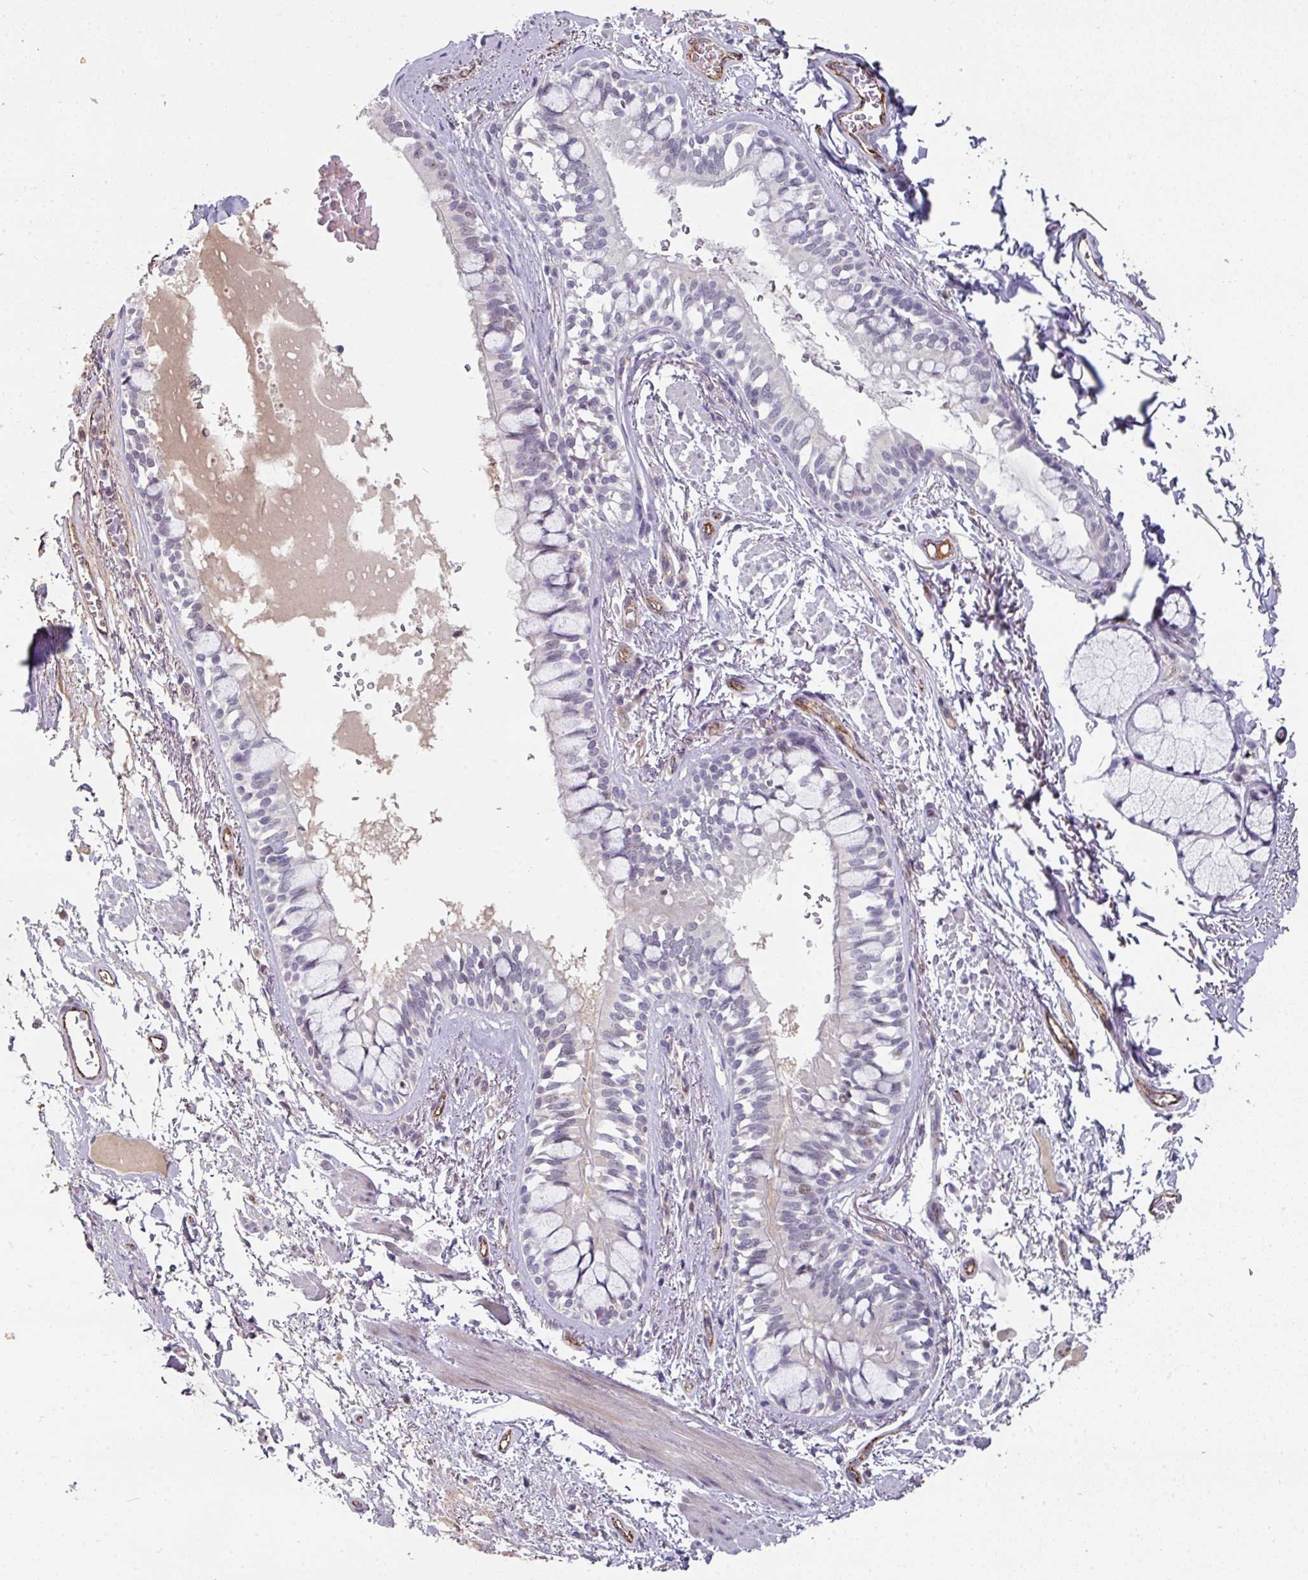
{"staining": {"intensity": "weak", "quantity": "<25%", "location": "nuclear"}, "tissue": "bronchus", "cell_type": "Respiratory epithelial cells", "image_type": "normal", "snomed": [{"axis": "morphology", "description": "Normal tissue, NOS"}, {"axis": "topography", "description": "Bronchus"}], "caption": "This is an IHC micrograph of unremarkable bronchus. There is no staining in respiratory epithelial cells.", "gene": "SIDT2", "patient": {"sex": "male", "age": 70}}